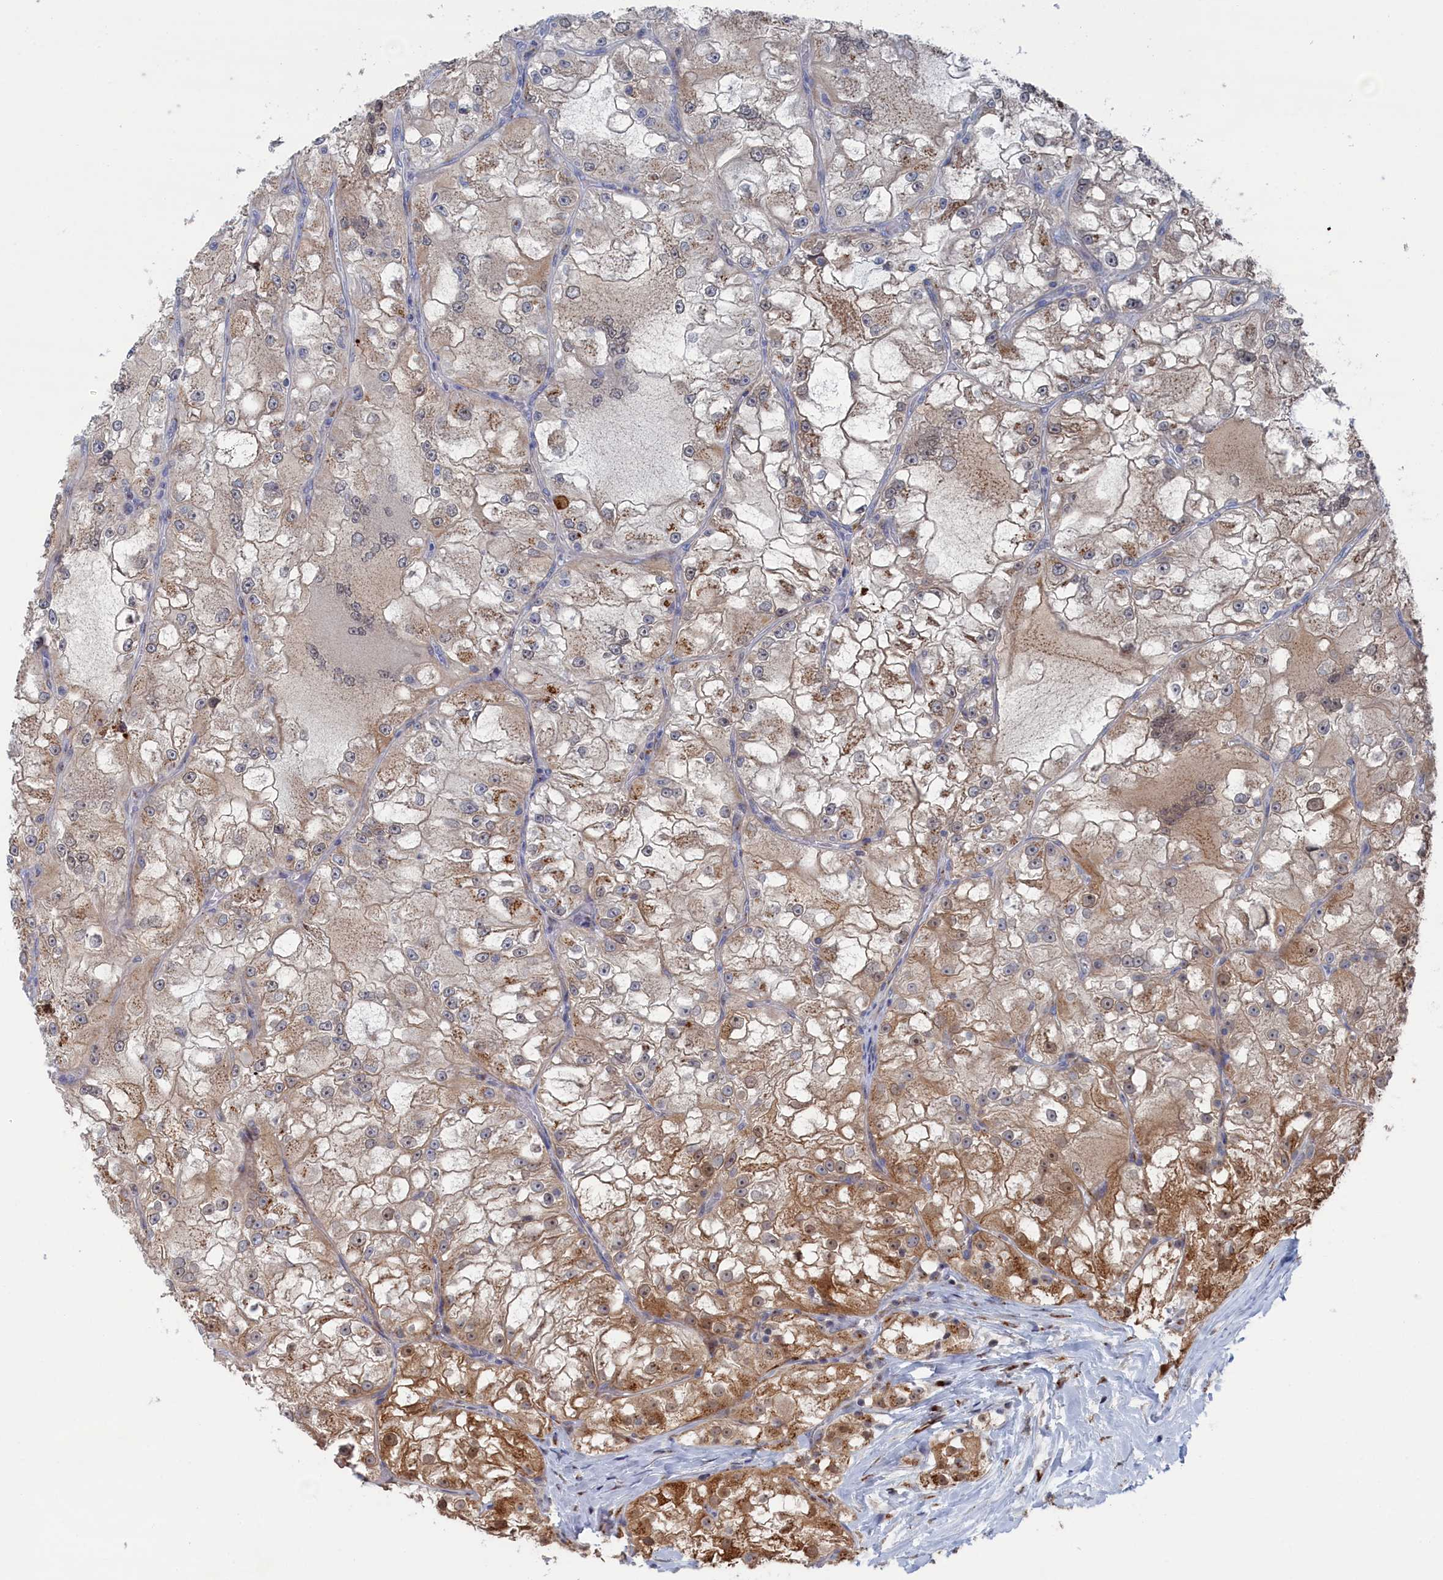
{"staining": {"intensity": "moderate", "quantity": "25%-75%", "location": "cytoplasmic/membranous"}, "tissue": "renal cancer", "cell_type": "Tumor cells", "image_type": "cancer", "snomed": [{"axis": "morphology", "description": "Adenocarcinoma, NOS"}, {"axis": "topography", "description": "Kidney"}], "caption": "Immunohistochemistry (IHC) photomicrograph of neoplastic tissue: human adenocarcinoma (renal) stained using immunohistochemistry (IHC) reveals medium levels of moderate protein expression localized specifically in the cytoplasmic/membranous of tumor cells, appearing as a cytoplasmic/membranous brown color.", "gene": "IRX1", "patient": {"sex": "female", "age": 72}}